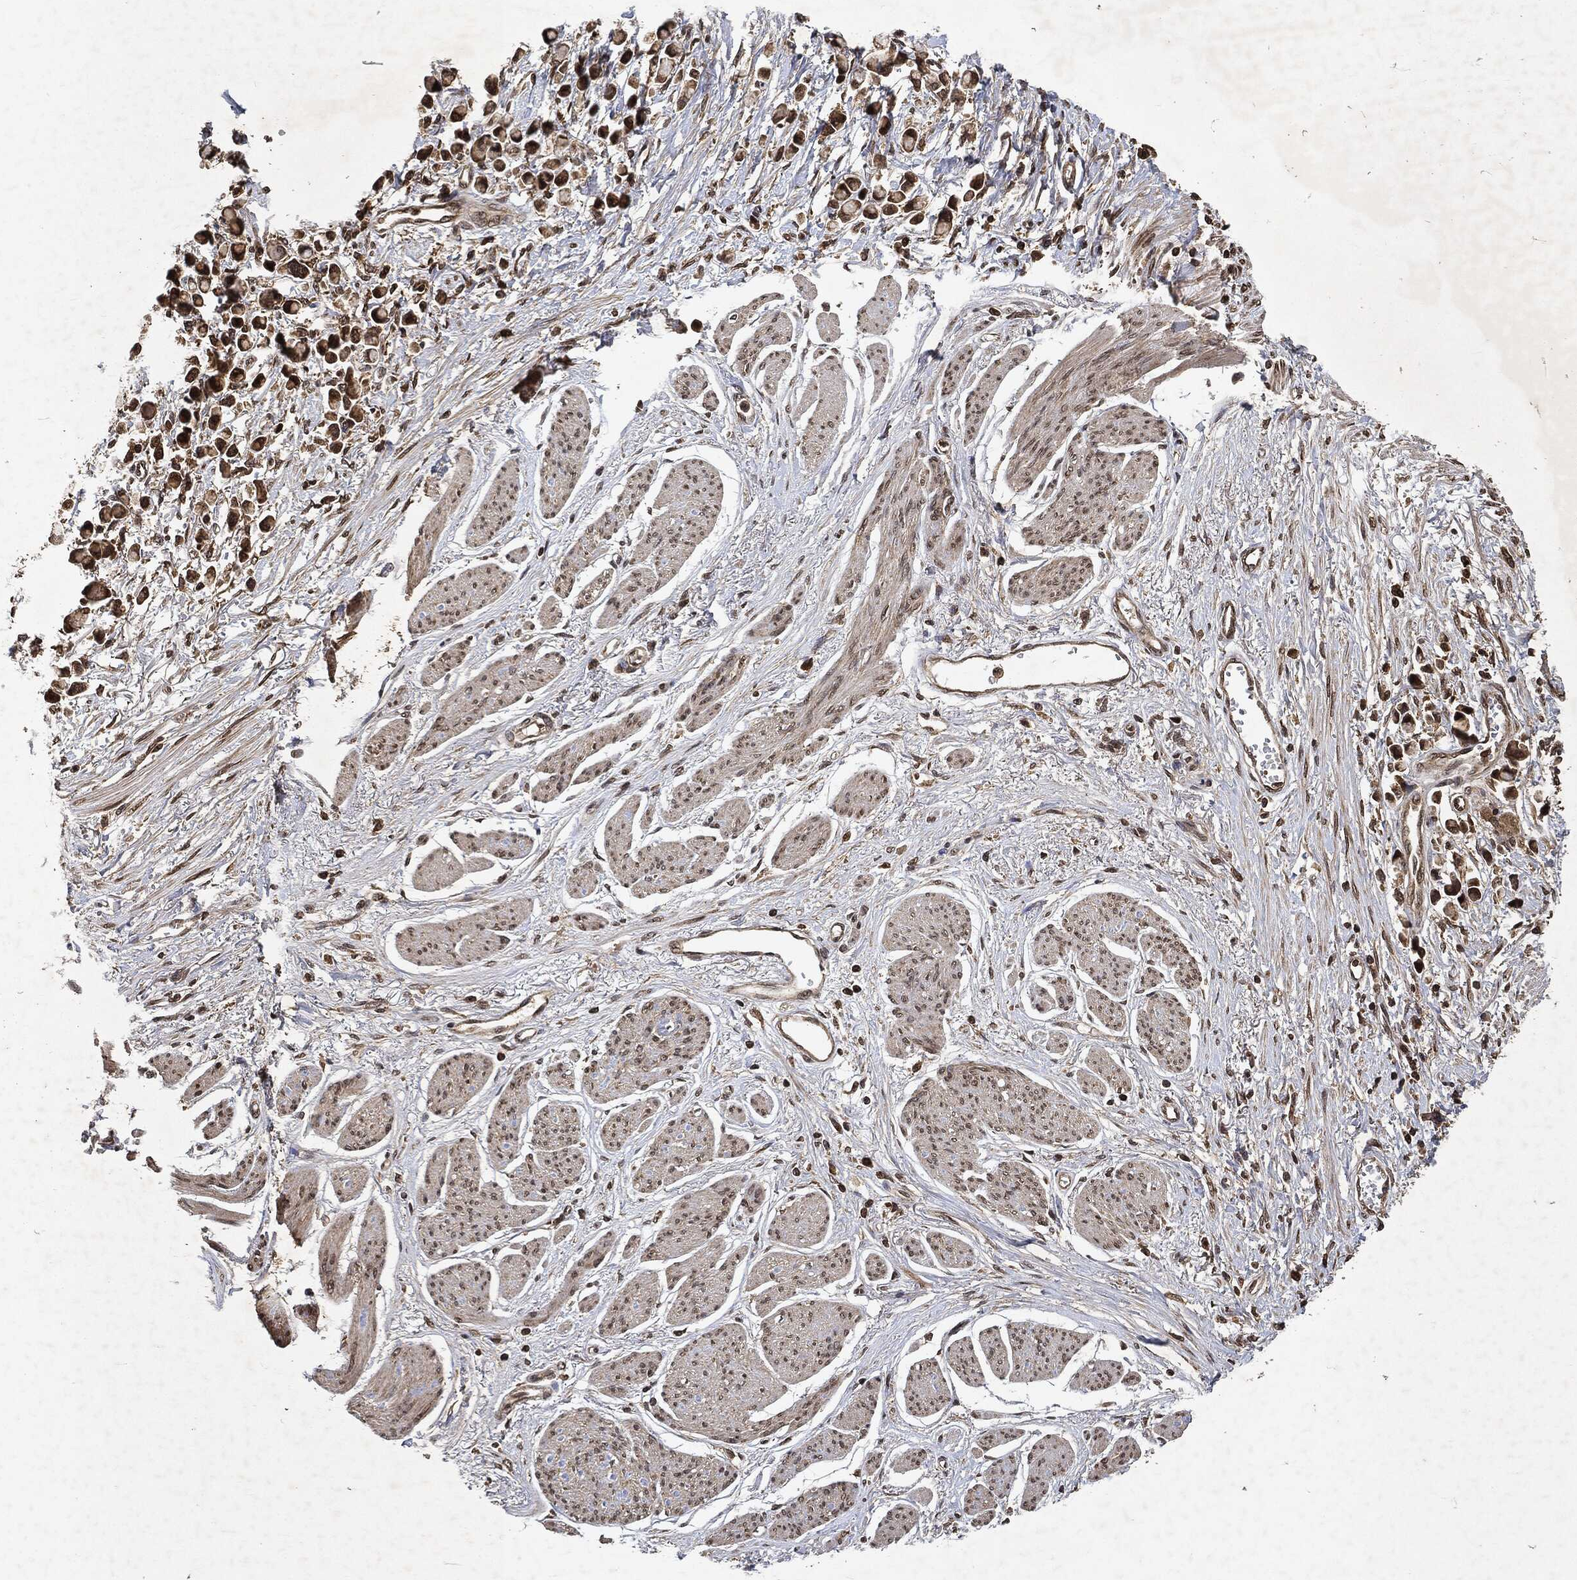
{"staining": {"intensity": "strong", "quantity": ">75%", "location": "cytoplasmic/membranous,nuclear"}, "tissue": "stomach cancer", "cell_type": "Tumor cells", "image_type": "cancer", "snomed": [{"axis": "morphology", "description": "Adenocarcinoma, NOS"}, {"axis": "topography", "description": "Stomach"}], "caption": "Stomach adenocarcinoma was stained to show a protein in brown. There is high levels of strong cytoplasmic/membranous and nuclear positivity in about >75% of tumor cells.", "gene": "ZNF226", "patient": {"sex": "female", "age": 81}}